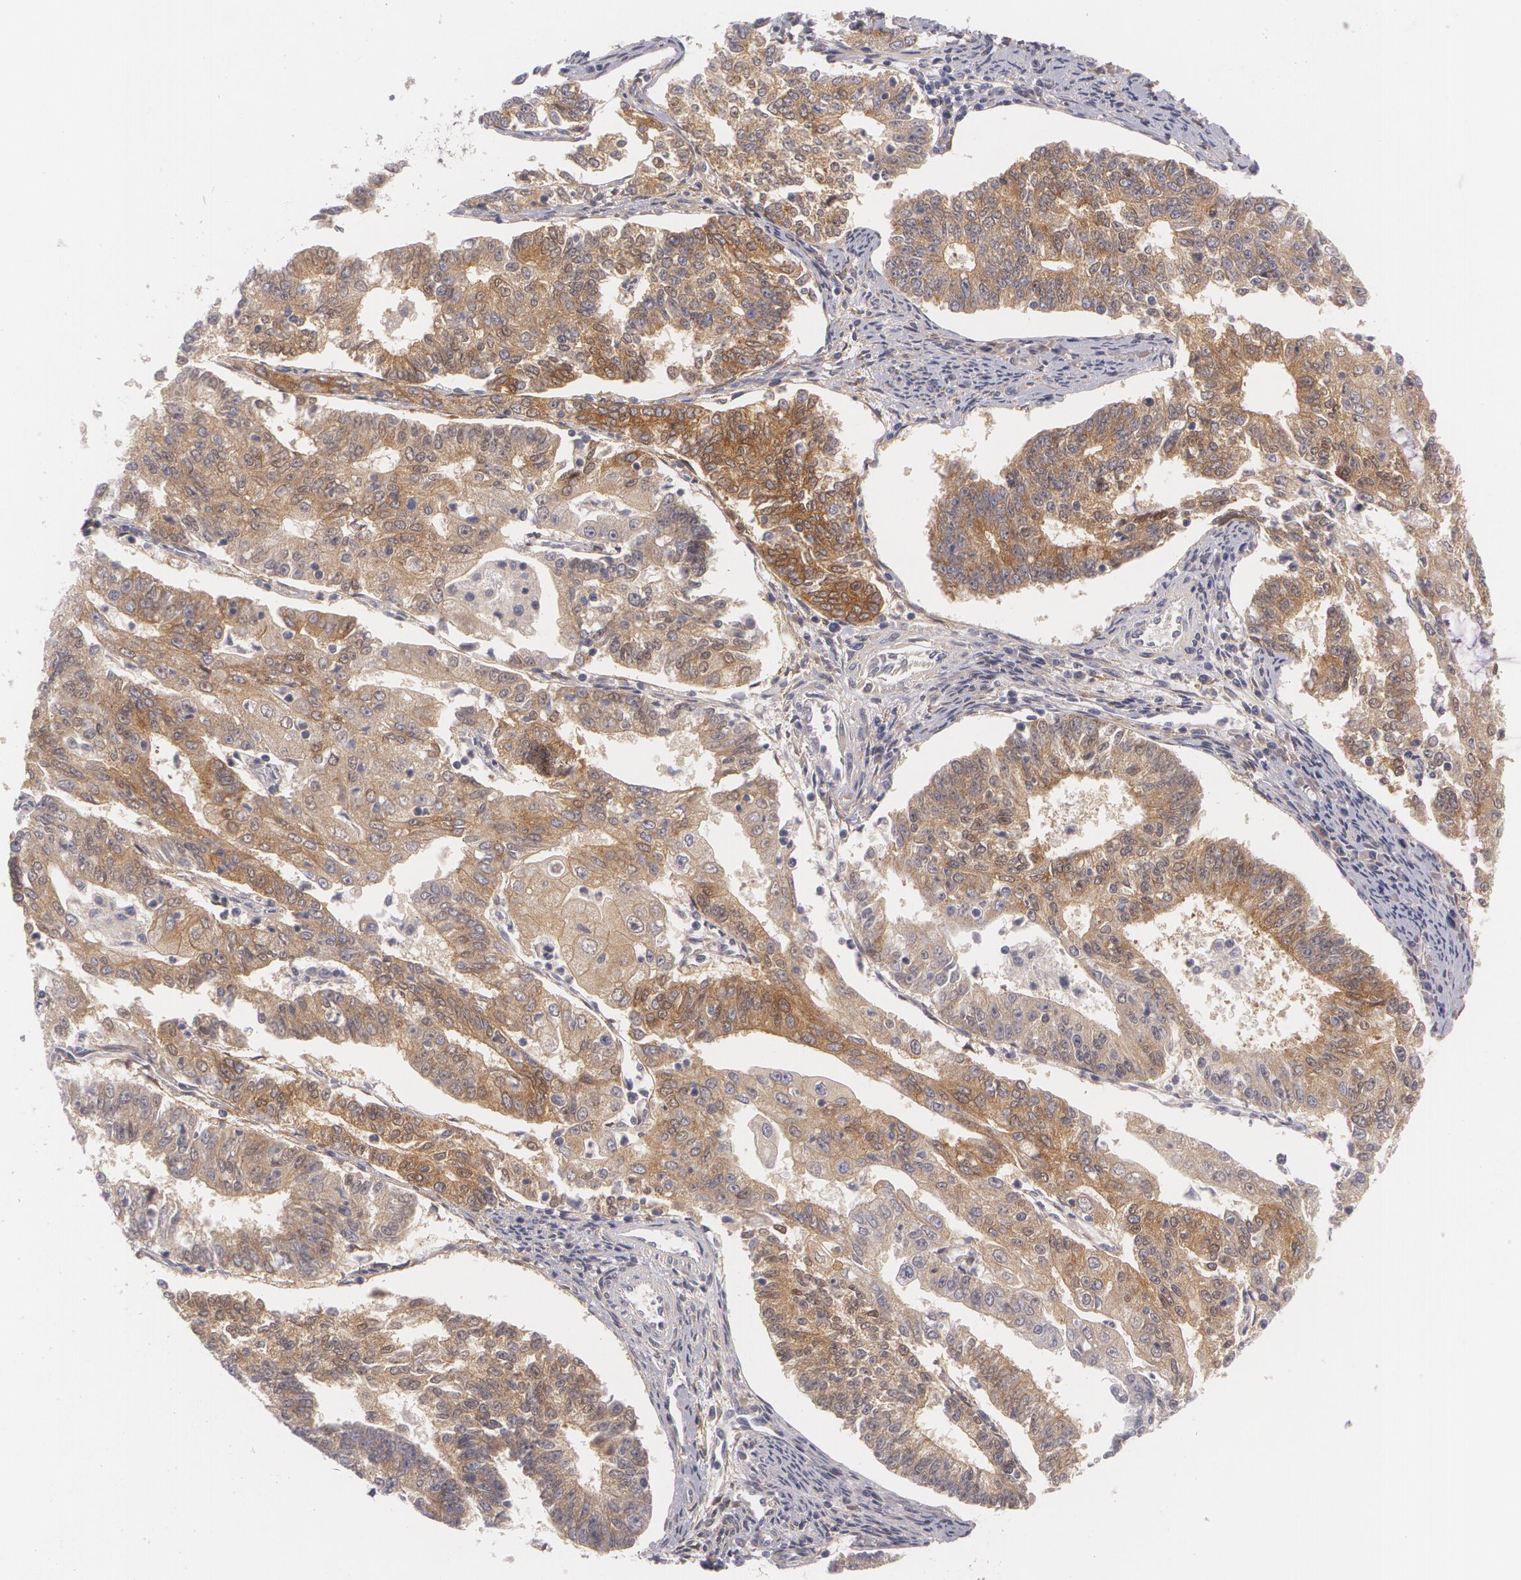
{"staining": {"intensity": "strong", "quantity": ">75%", "location": "cytoplasmic/membranous"}, "tissue": "endometrial cancer", "cell_type": "Tumor cells", "image_type": "cancer", "snomed": [{"axis": "morphology", "description": "Adenocarcinoma, NOS"}, {"axis": "topography", "description": "Endometrium"}], "caption": "Endometrial cancer stained with a protein marker exhibits strong staining in tumor cells.", "gene": "CASK", "patient": {"sex": "female", "age": 56}}